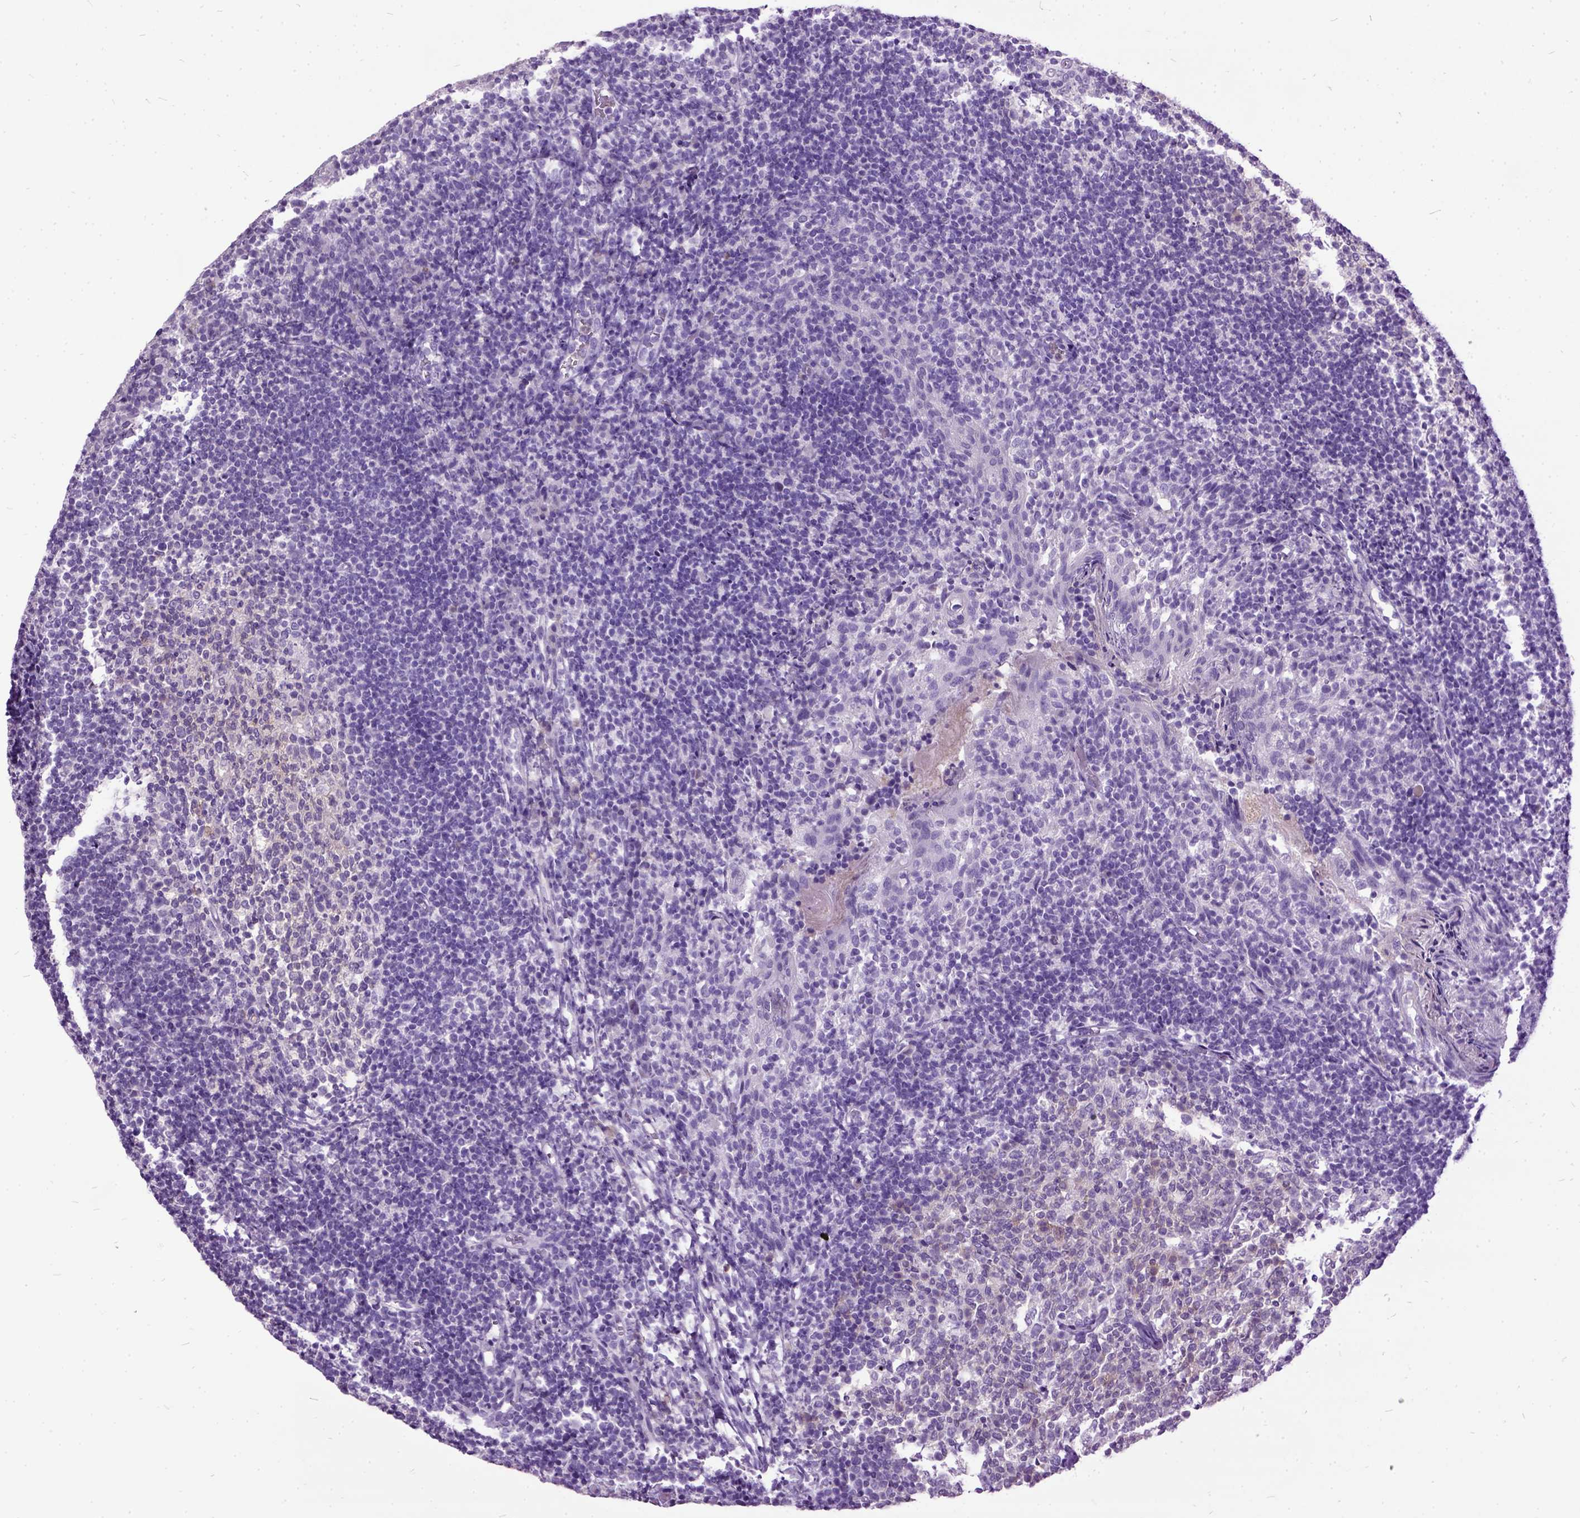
{"staining": {"intensity": "negative", "quantity": "none", "location": "none"}, "tissue": "tonsil", "cell_type": "Germinal center cells", "image_type": "normal", "snomed": [{"axis": "morphology", "description": "Normal tissue, NOS"}, {"axis": "topography", "description": "Tonsil"}], "caption": "This is an immunohistochemistry (IHC) micrograph of unremarkable human tonsil. There is no staining in germinal center cells.", "gene": "MME", "patient": {"sex": "female", "age": 10}}